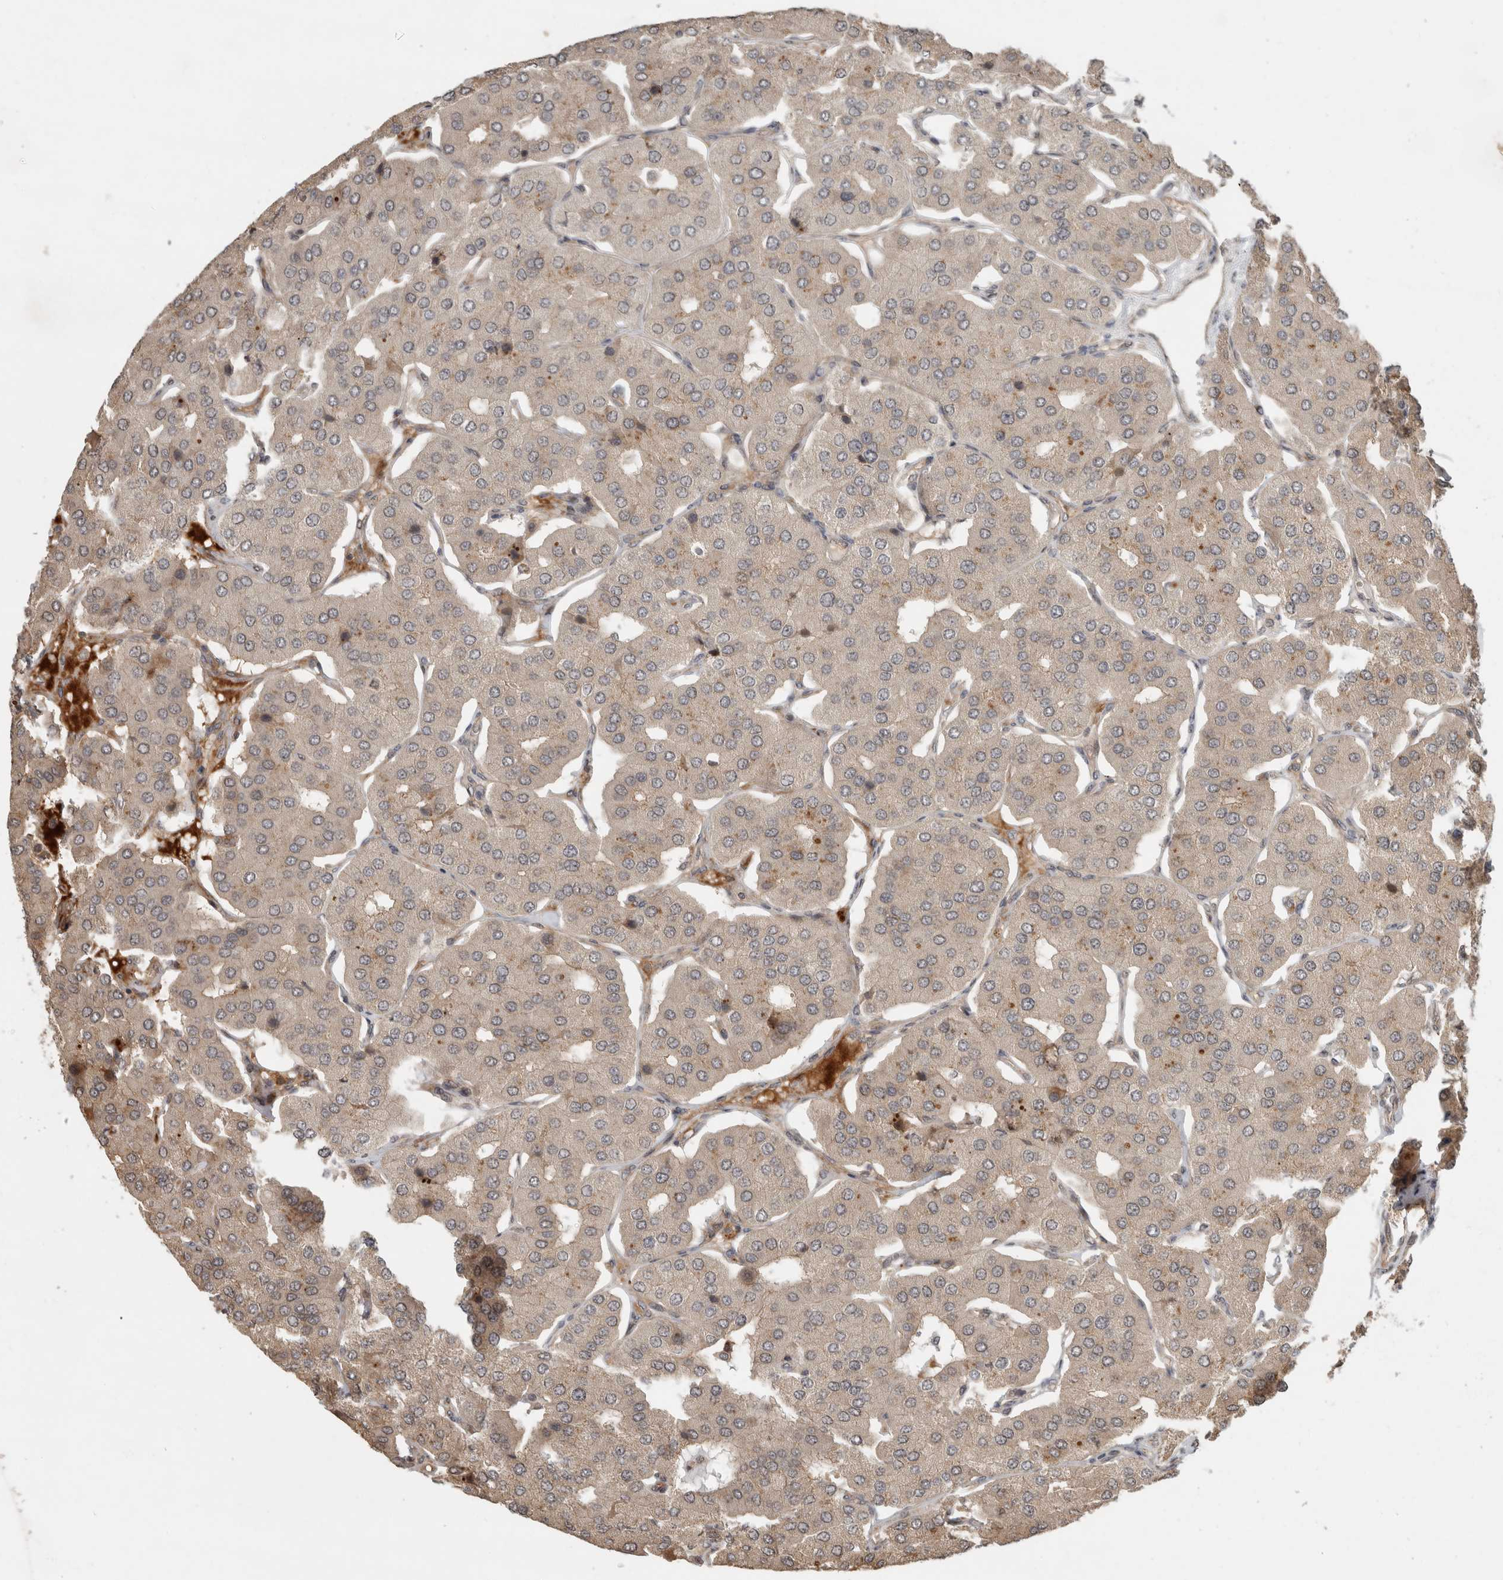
{"staining": {"intensity": "moderate", "quantity": "25%-75%", "location": "cytoplasmic/membranous"}, "tissue": "parathyroid gland", "cell_type": "Glandular cells", "image_type": "normal", "snomed": [{"axis": "morphology", "description": "Normal tissue, NOS"}, {"axis": "morphology", "description": "Adenoma, NOS"}, {"axis": "topography", "description": "Parathyroid gland"}], "caption": "Immunohistochemical staining of normal parathyroid gland demonstrates medium levels of moderate cytoplasmic/membranous positivity in approximately 25%-75% of glandular cells. Immunohistochemistry stains the protein of interest in brown and the nuclei are stained blue.", "gene": "PITPNC1", "patient": {"sex": "female", "age": 86}}